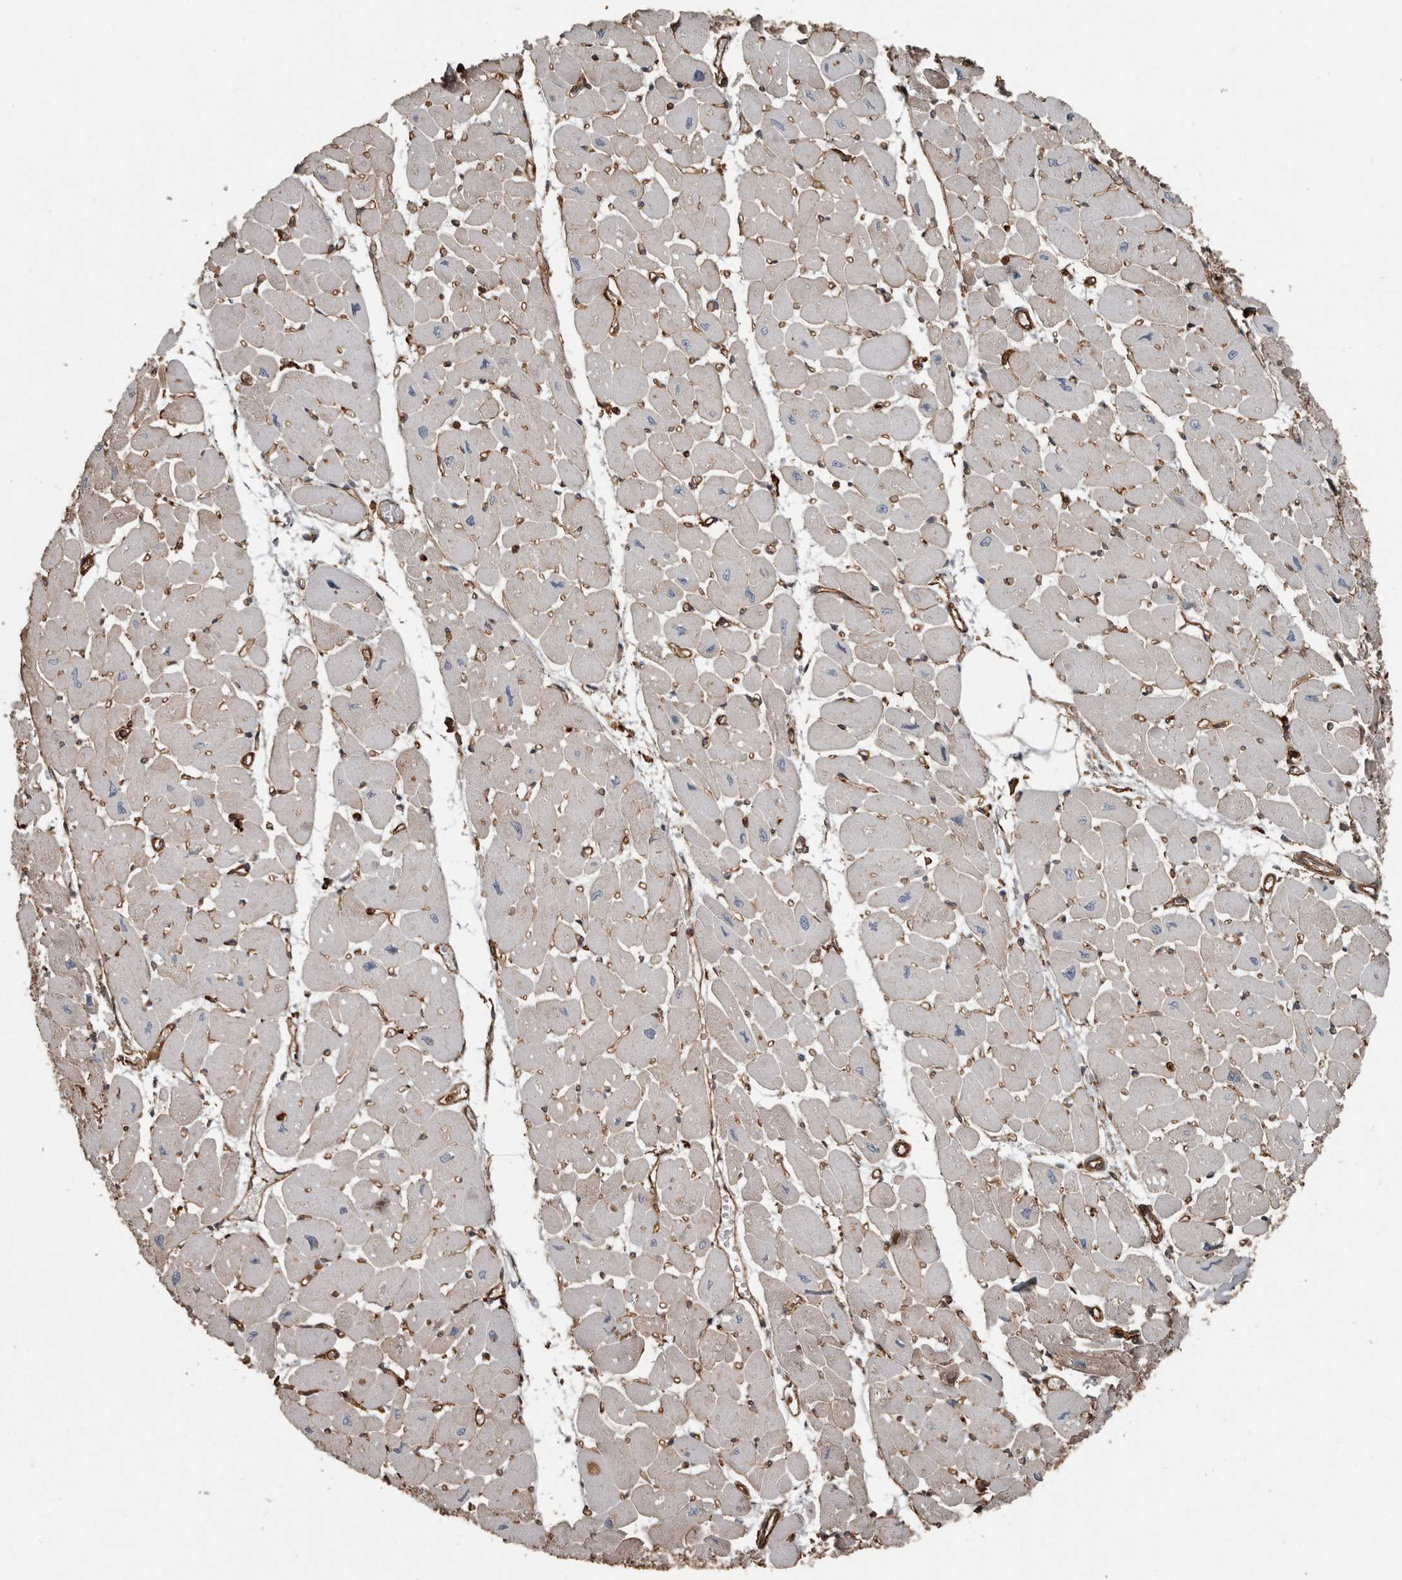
{"staining": {"intensity": "moderate", "quantity": "25%-75%", "location": "cytoplasmic/membranous"}, "tissue": "heart muscle", "cell_type": "Cardiomyocytes", "image_type": "normal", "snomed": [{"axis": "morphology", "description": "Normal tissue, NOS"}, {"axis": "topography", "description": "Heart"}], "caption": "A brown stain shows moderate cytoplasmic/membranous expression of a protein in cardiomyocytes of unremarkable heart muscle. The staining was performed using DAB (3,3'-diaminobenzidine) to visualize the protein expression in brown, while the nuclei were stained in blue with hematoxylin (Magnification: 20x).", "gene": "DENND6B", "patient": {"sex": "female", "age": 54}}